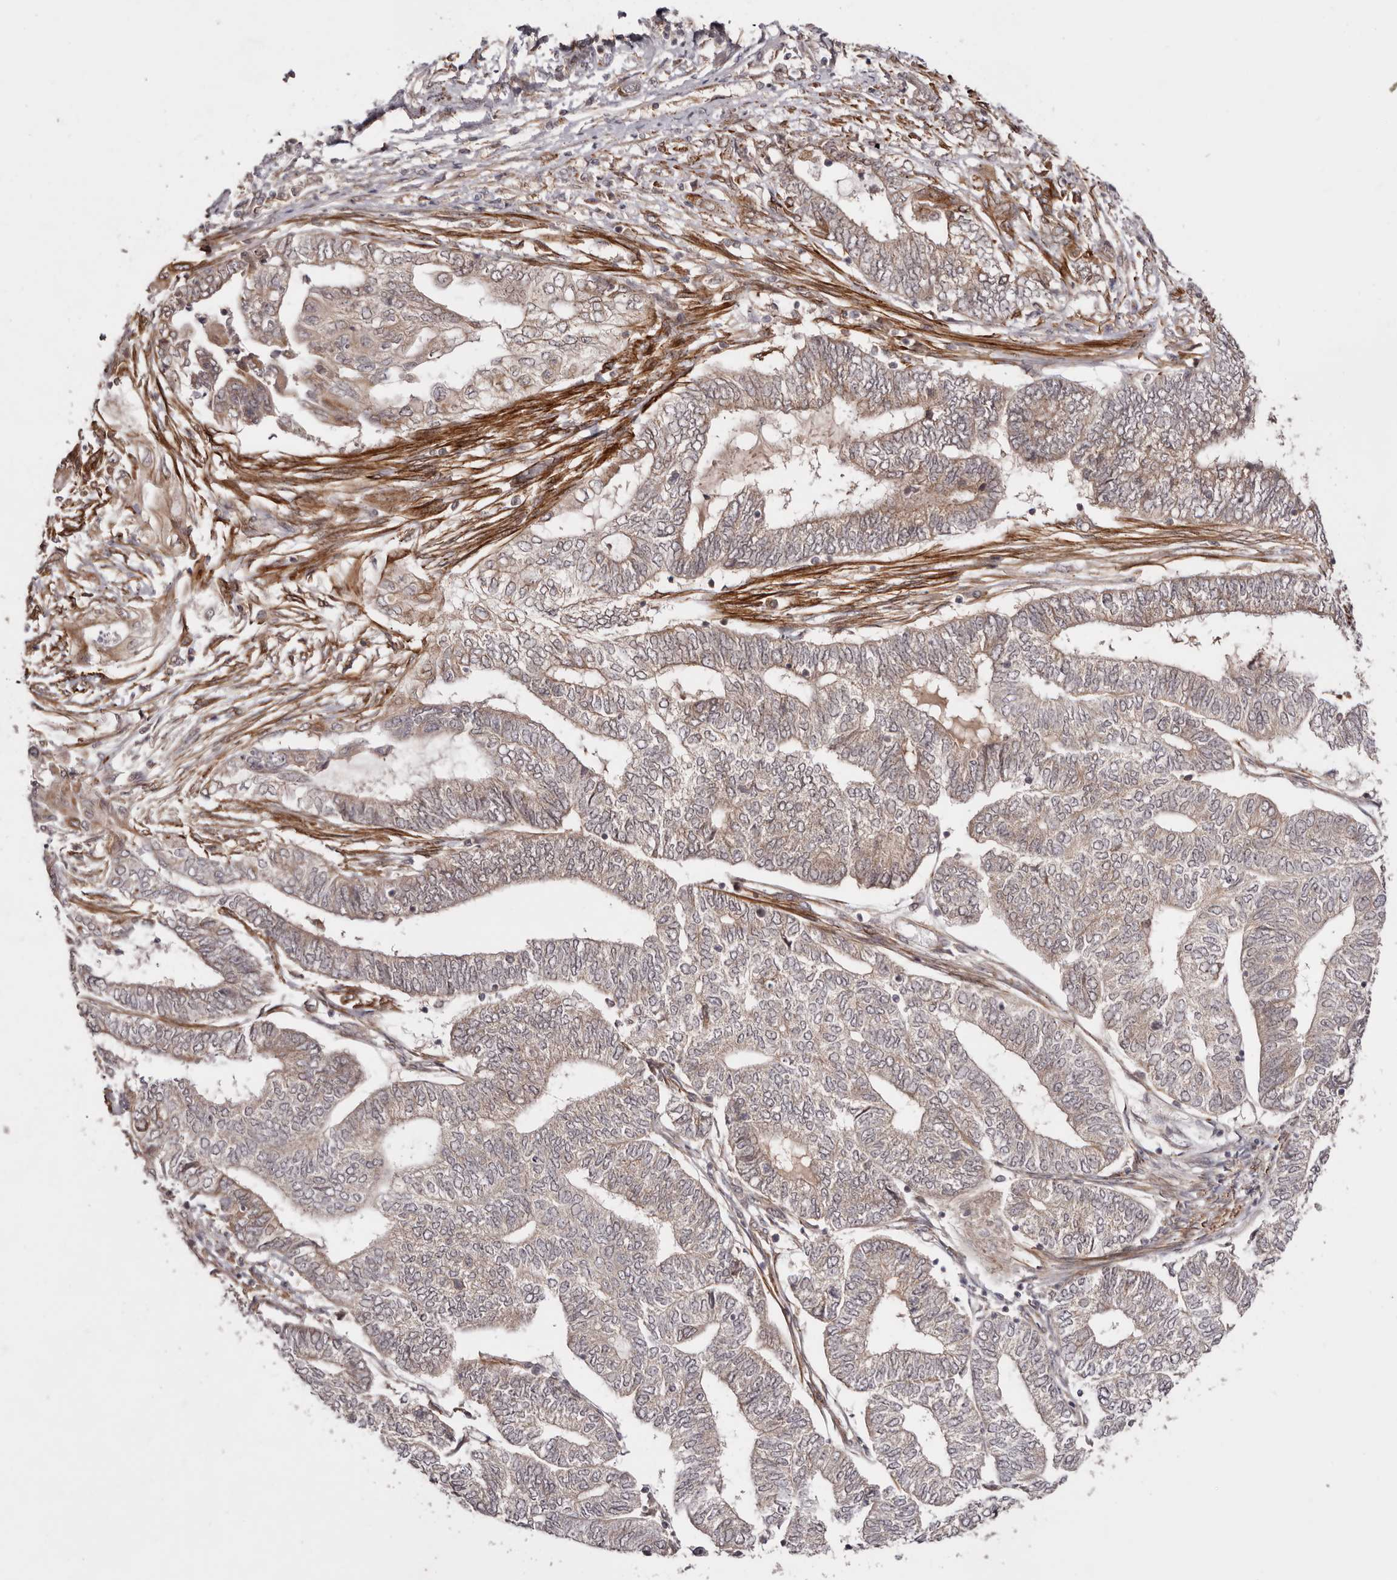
{"staining": {"intensity": "weak", "quantity": ">75%", "location": "cytoplasmic/membranous"}, "tissue": "endometrial cancer", "cell_type": "Tumor cells", "image_type": "cancer", "snomed": [{"axis": "morphology", "description": "Adenocarcinoma, NOS"}, {"axis": "topography", "description": "Uterus"}, {"axis": "topography", "description": "Endometrium"}], "caption": "Immunohistochemistry photomicrograph of neoplastic tissue: human endometrial cancer stained using immunohistochemistry (IHC) displays low levels of weak protein expression localized specifically in the cytoplasmic/membranous of tumor cells, appearing as a cytoplasmic/membranous brown color.", "gene": "MICAL2", "patient": {"sex": "female", "age": 70}}